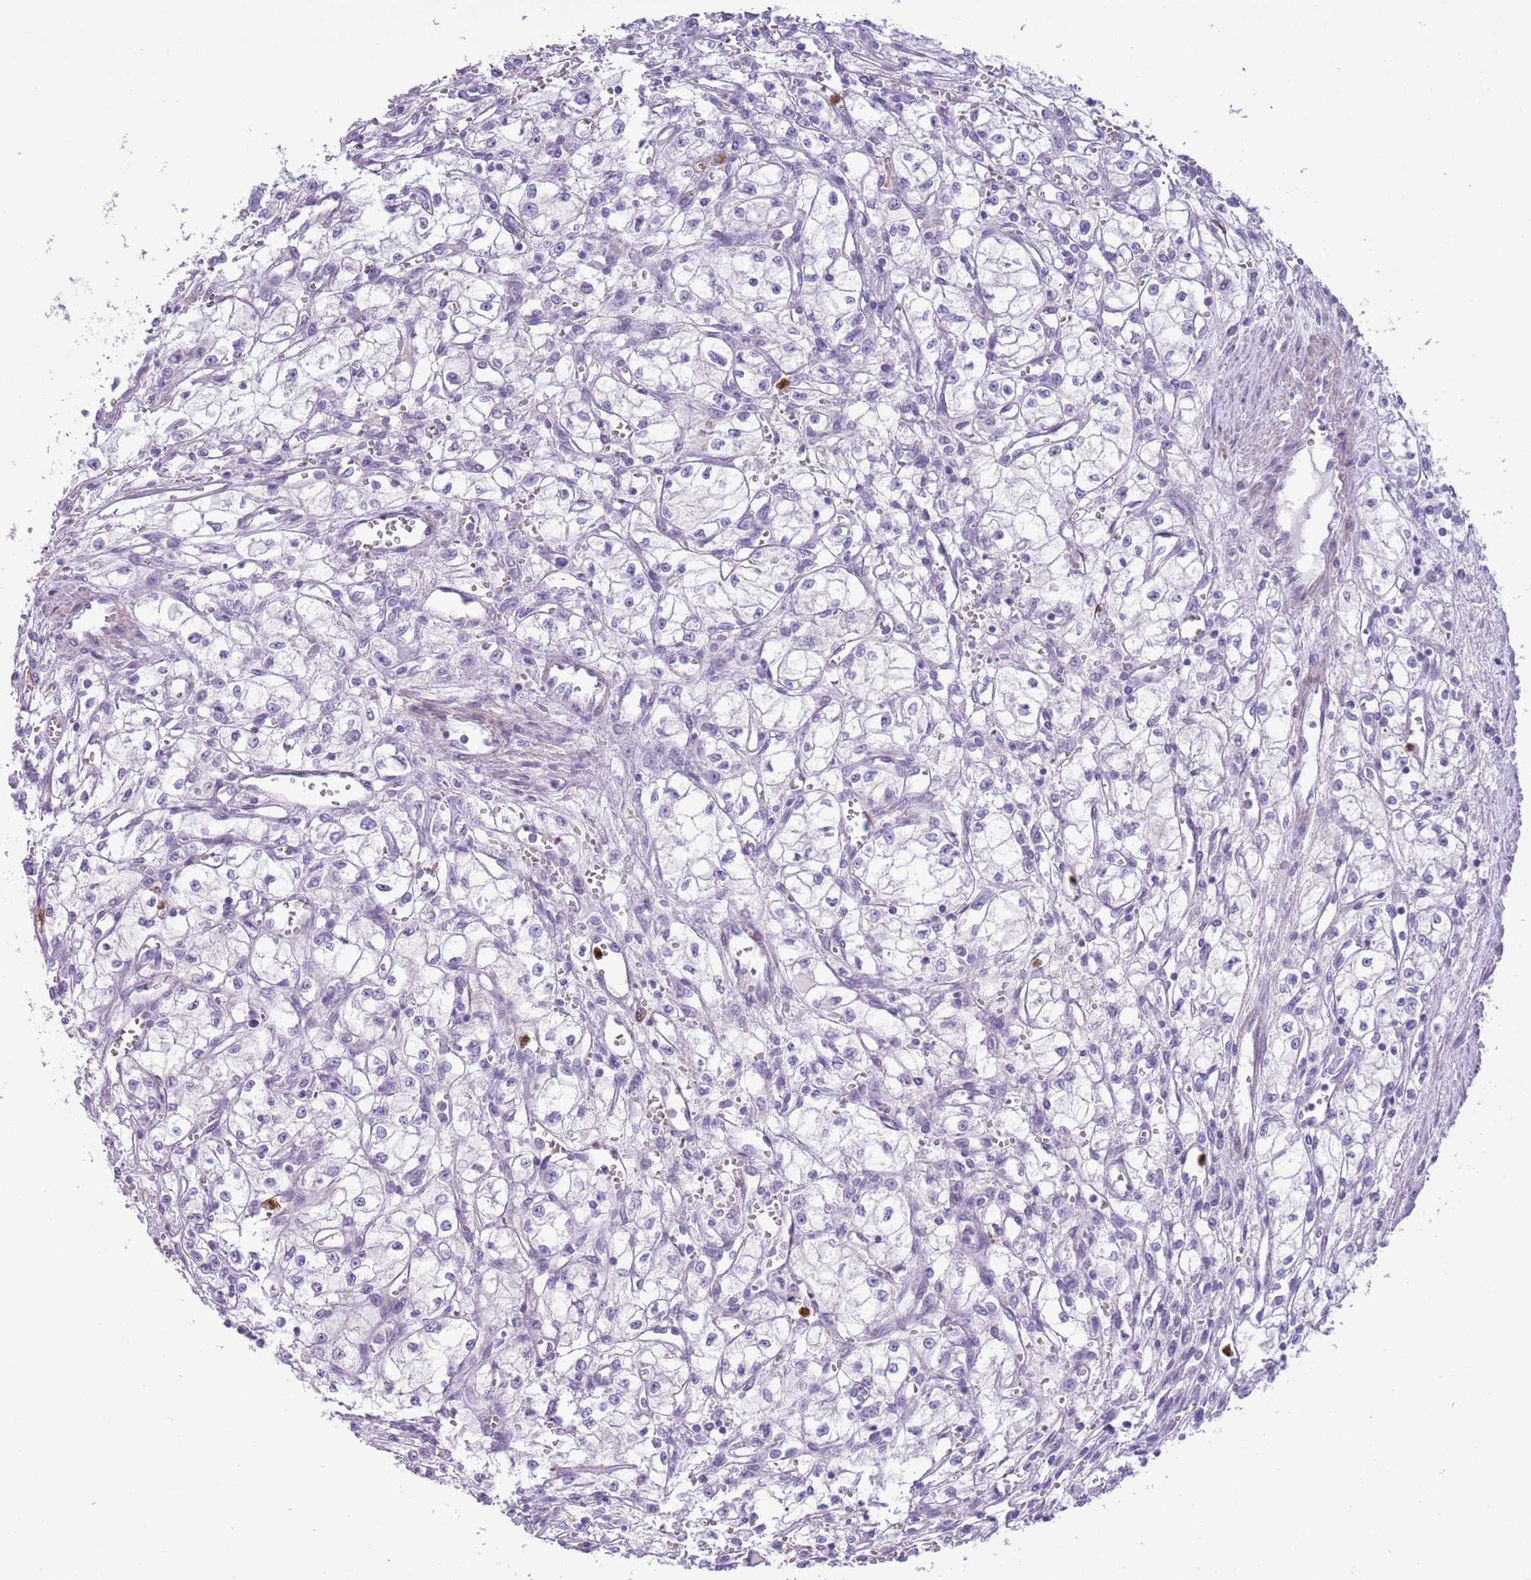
{"staining": {"intensity": "negative", "quantity": "none", "location": "none"}, "tissue": "renal cancer", "cell_type": "Tumor cells", "image_type": "cancer", "snomed": [{"axis": "morphology", "description": "Adenocarcinoma, NOS"}, {"axis": "topography", "description": "Kidney"}], "caption": "There is no significant positivity in tumor cells of renal cancer (adenocarcinoma).", "gene": "OR6M1", "patient": {"sex": "male", "age": 59}}